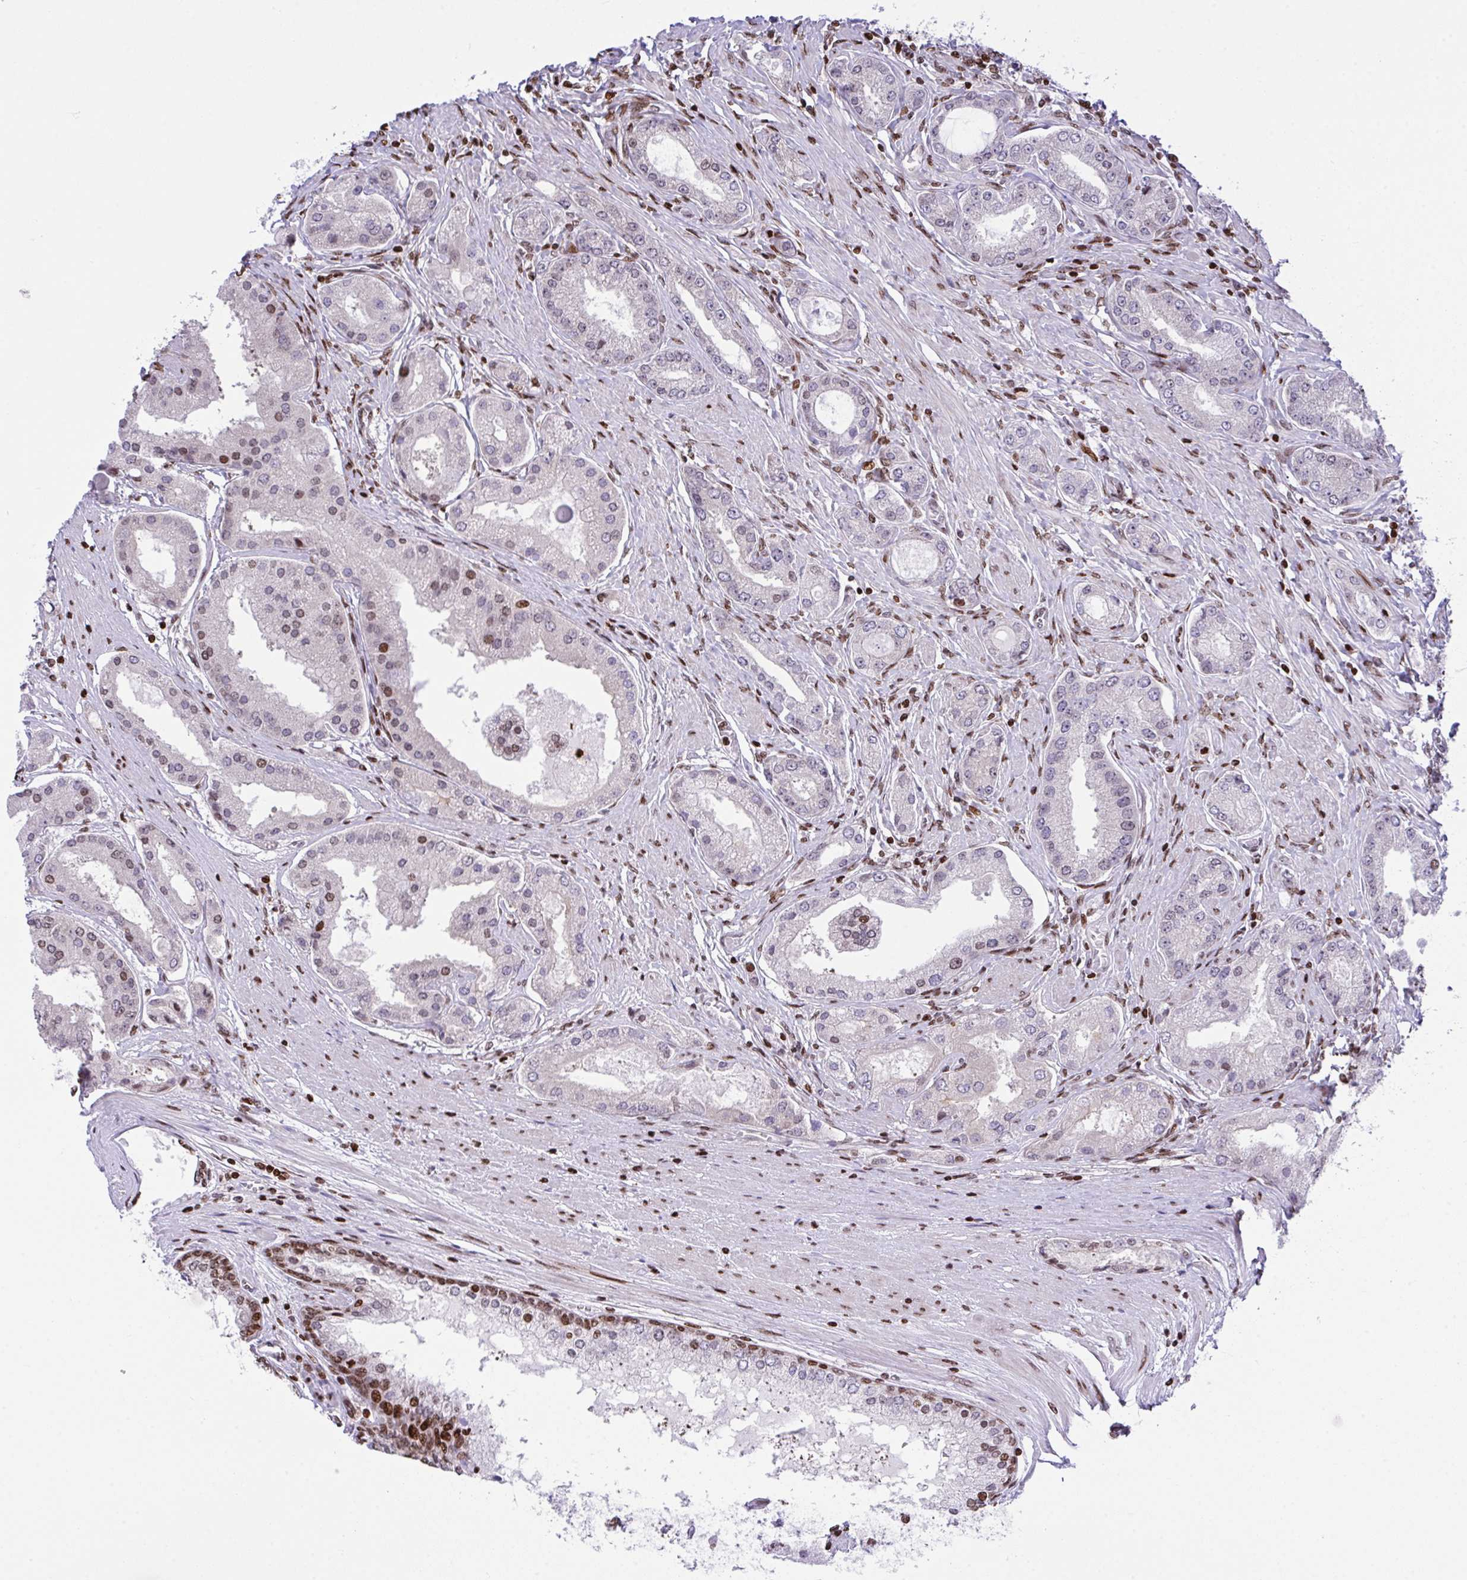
{"staining": {"intensity": "moderate", "quantity": "25%-75%", "location": "nuclear"}, "tissue": "prostate cancer", "cell_type": "Tumor cells", "image_type": "cancer", "snomed": [{"axis": "morphology", "description": "Adenocarcinoma, High grade"}, {"axis": "topography", "description": "Prostate"}], "caption": "Tumor cells show medium levels of moderate nuclear expression in about 25%-75% of cells in human prostate cancer.", "gene": "RAPGEF5", "patient": {"sex": "male", "age": 67}}